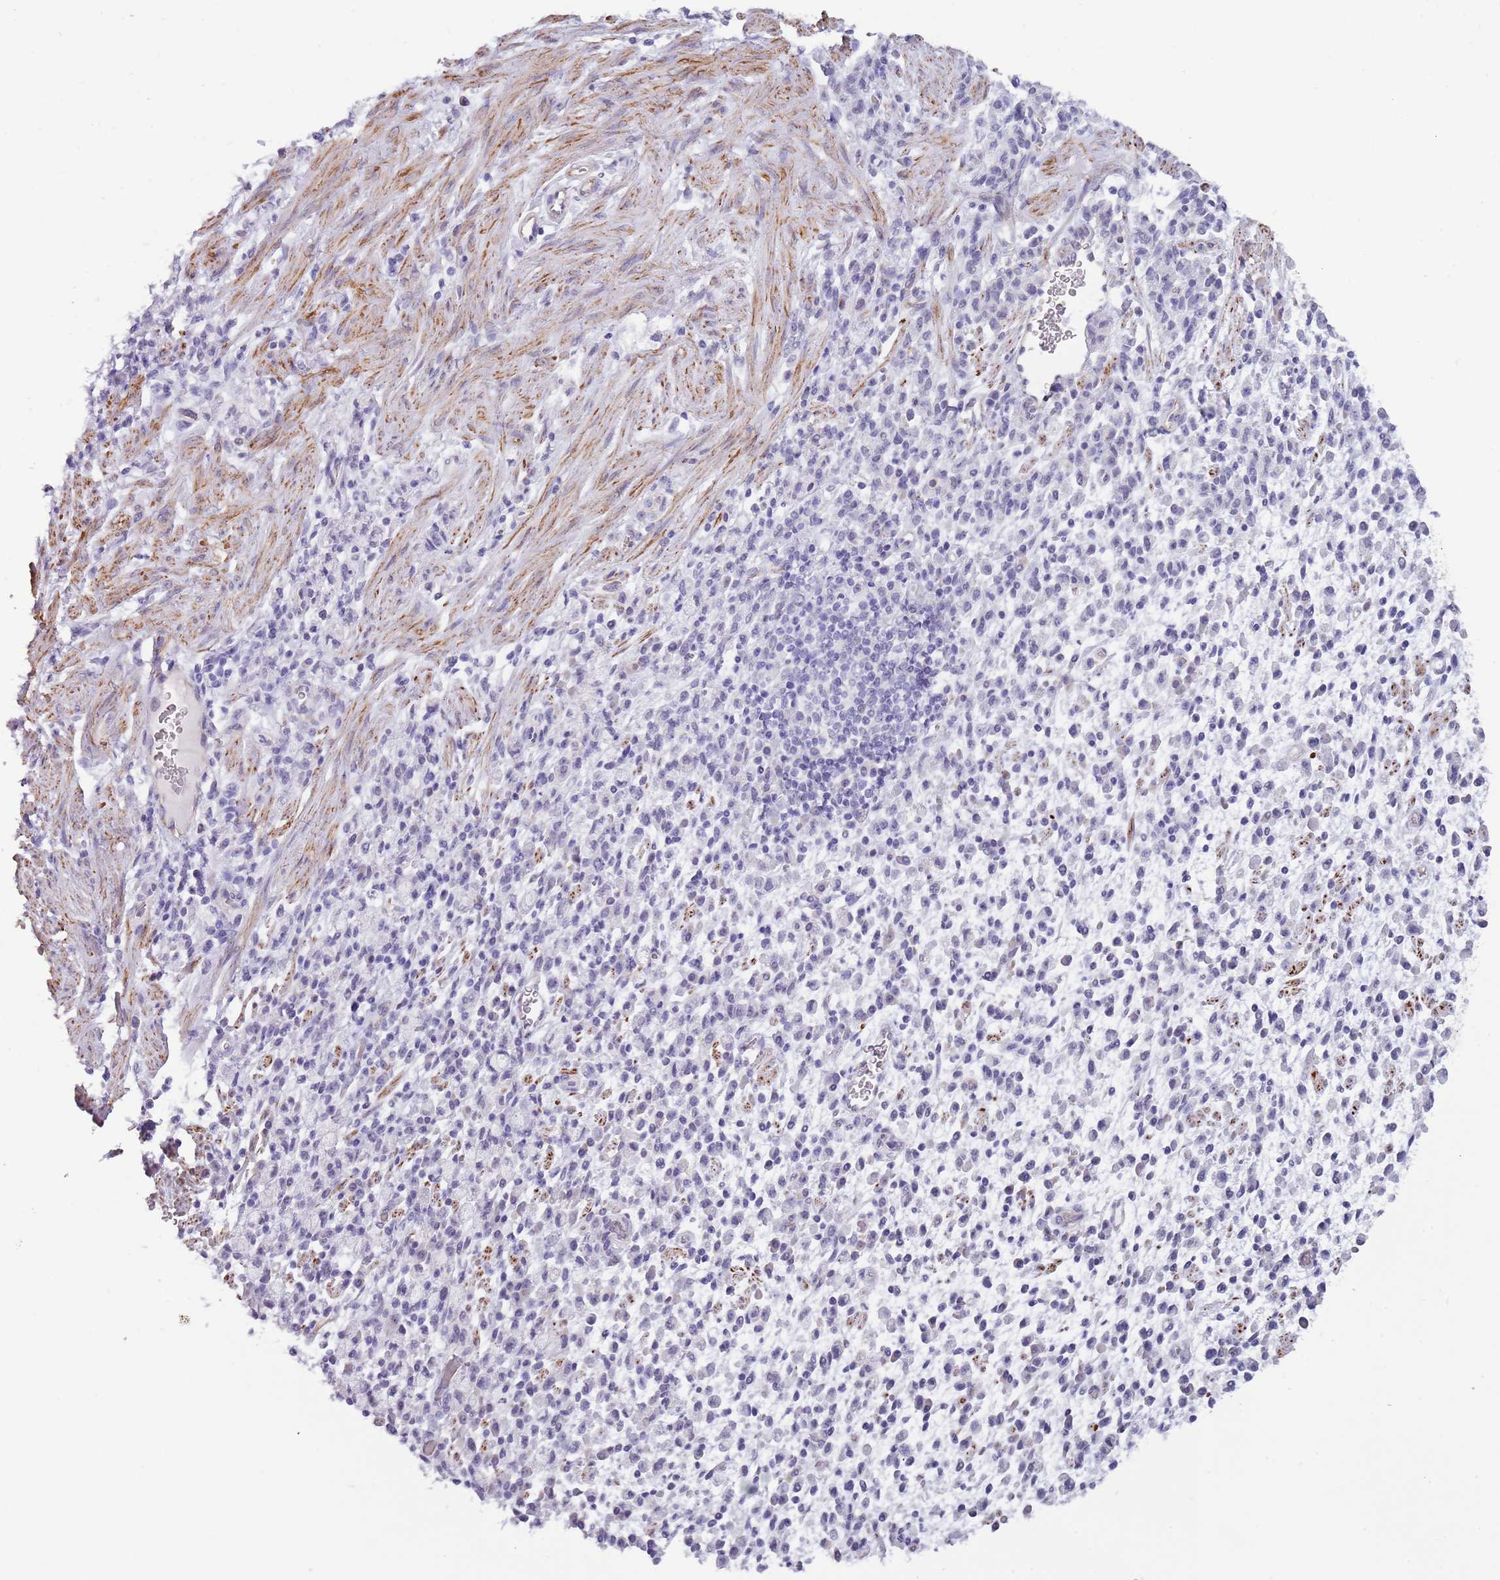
{"staining": {"intensity": "negative", "quantity": "none", "location": "none"}, "tissue": "stomach cancer", "cell_type": "Tumor cells", "image_type": "cancer", "snomed": [{"axis": "morphology", "description": "Adenocarcinoma, NOS"}, {"axis": "topography", "description": "Stomach"}], "caption": "A micrograph of human stomach cancer (adenocarcinoma) is negative for staining in tumor cells.", "gene": "NBPF3", "patient": {"sex": "male", "age": 77}}